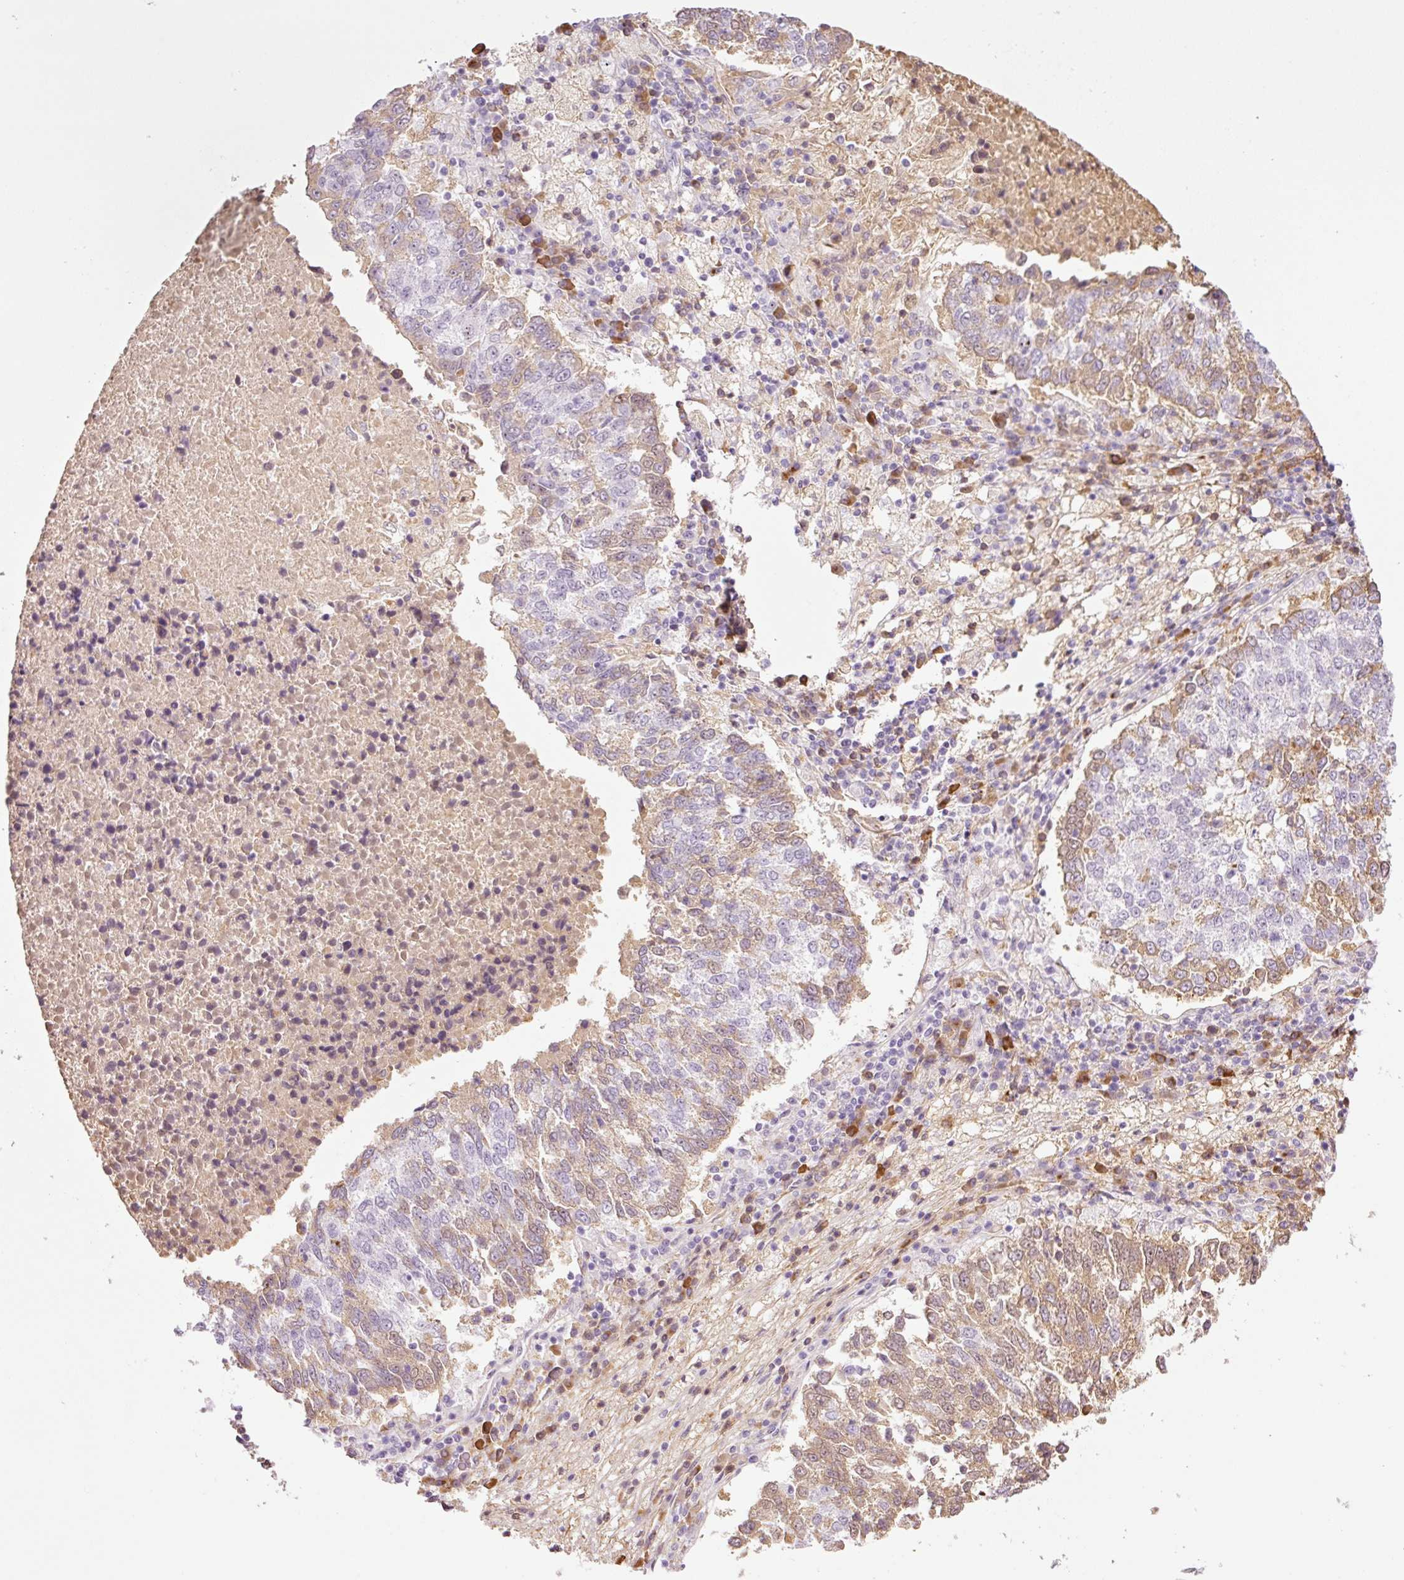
{"staining": {"intensity": "weak", "quantity": "25%-75%", "location": "cytoplasmic/membranous"}, "tissue": "lung cancer", "cell_type": "Tumor cells", "image_type": "cancer", "snomed": [{"axis": "morphology", "description": "Squamous cell carcinoma, NOS"}, {"axis": "topography", "description": "Lung"}], "caption": "Lung cancer stained for a protein reveals weak cytoplasmic/membranous positivity in tumor cells.", "gene": "KLF1", "patient": {"sex": "male", "age": 73}}